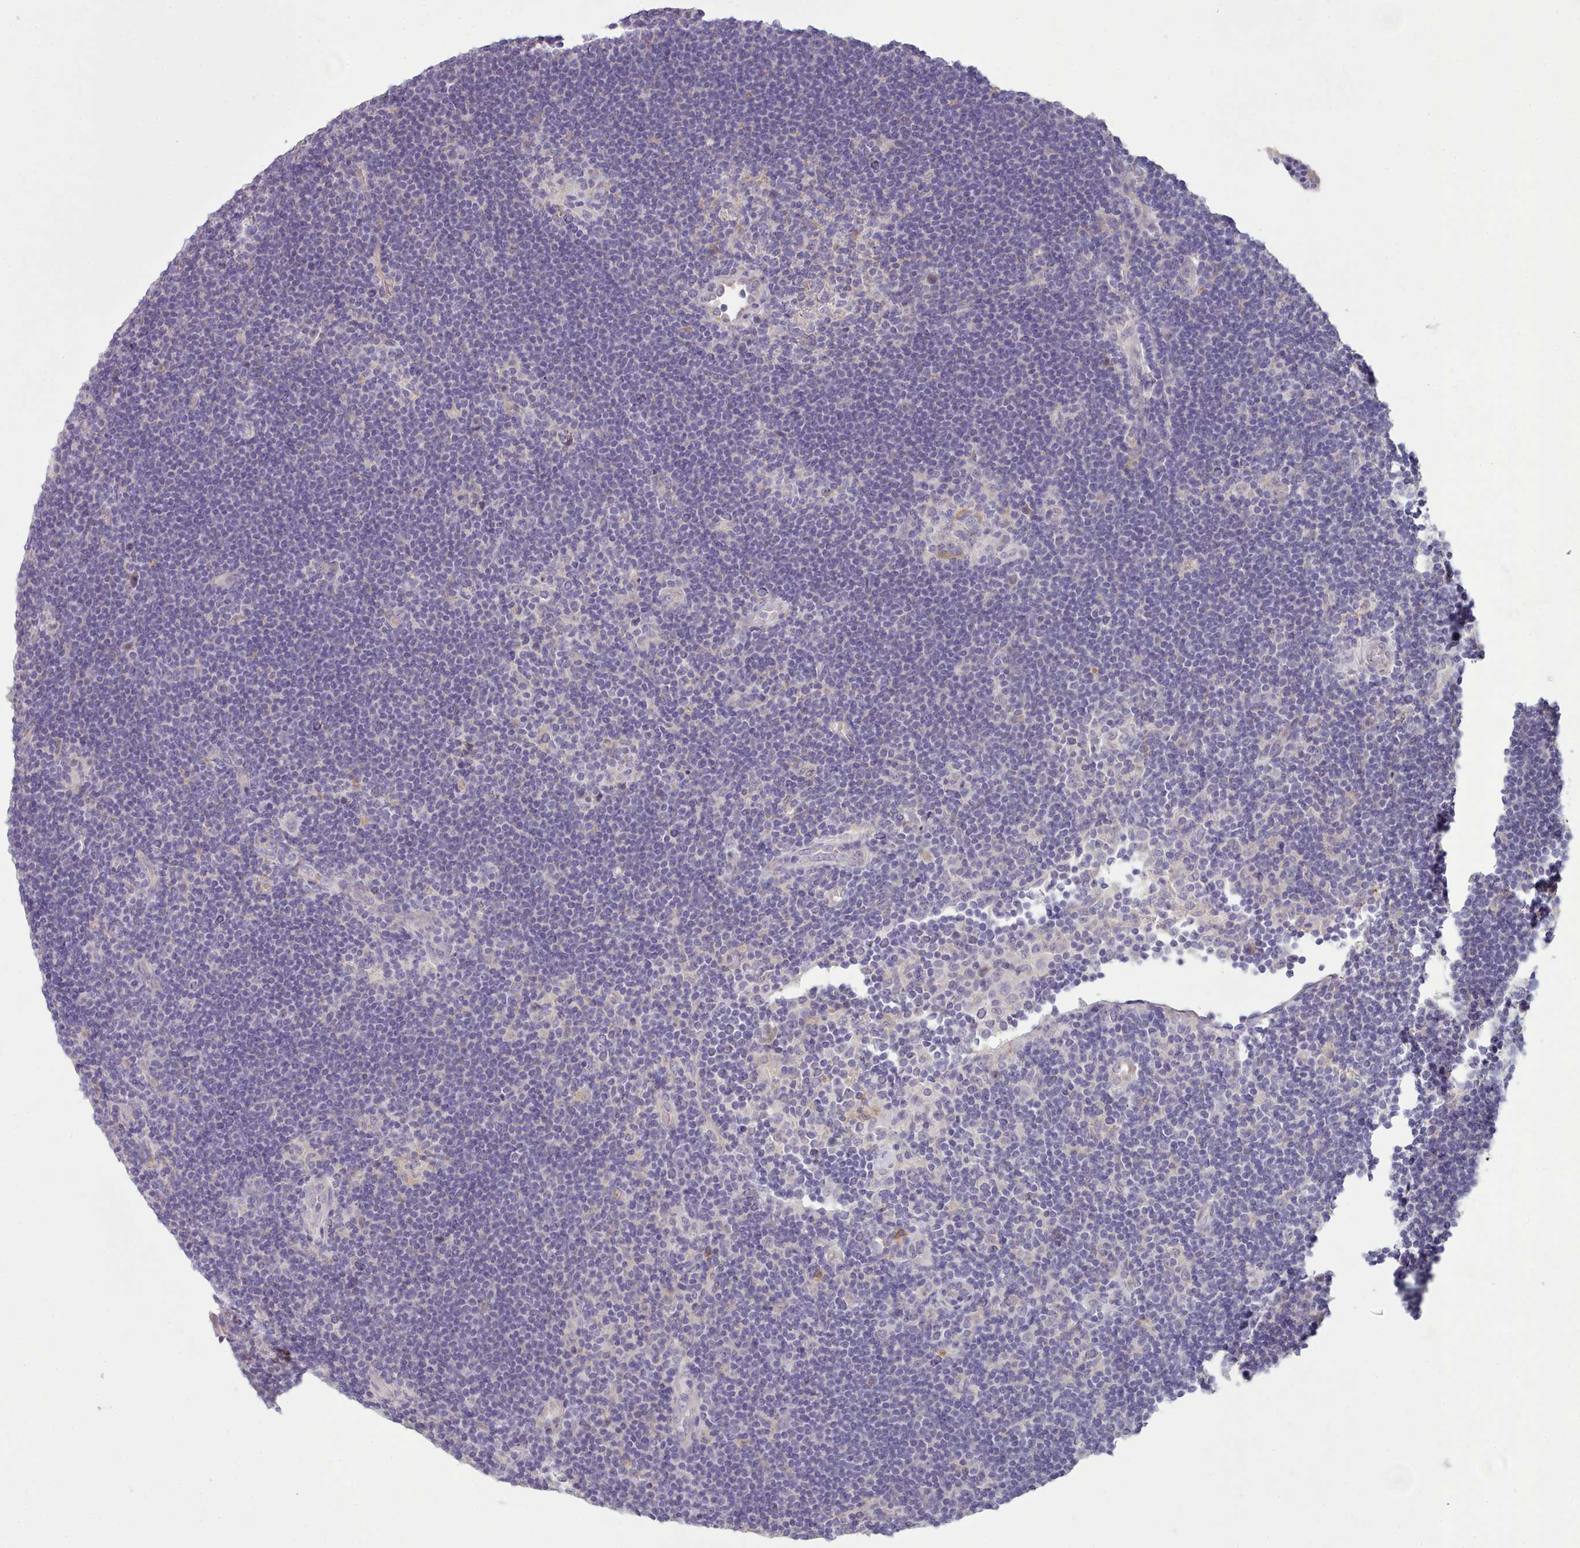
{"staining": {"intensity": "negative", "quantity": "none", "location": "none"}, "tissue": "lymphoma", "cell_type": "Tumor cells", "image_type": "cancer", "snomed": [{"axis": "morphology", "description": "Hodgkin's disease, NOS"}, {"axis": "topography", "description": "Lymph node"}], "caption": "Hodgkin's disease stained for a protein using IHC demonstrates no positivity tumor cells.", "gene": "DPF1", "patient": {"sex": "female", "age": 57}}